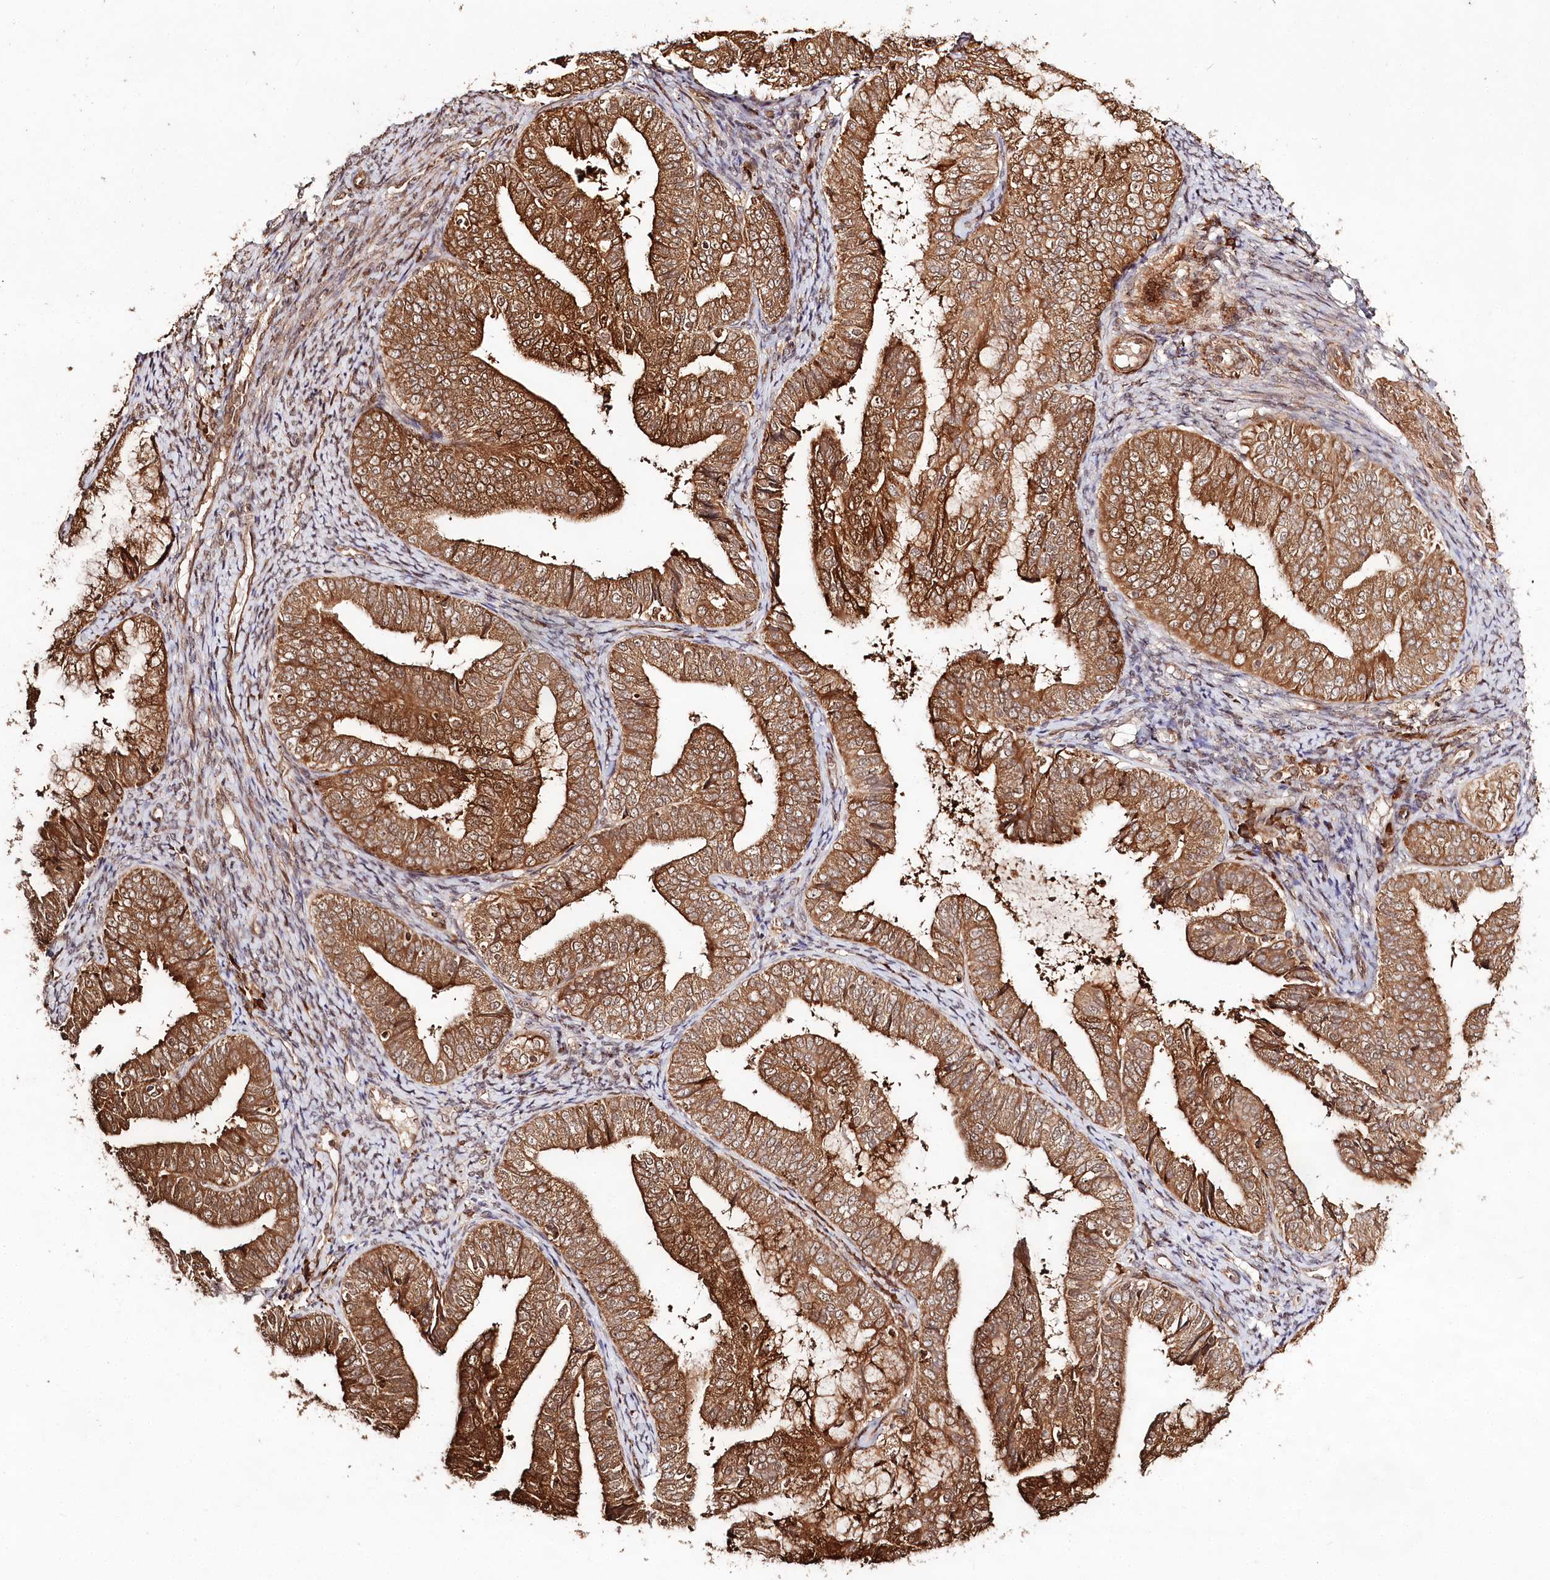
{"staining": {"intensity": "strong", "quantity": ">75%", "location": "cytoplasmic/membranous,nuclear"}, "tissue": "endometrial cancer", "cell_type": "Tumor cells", "image_type": "cancer", "snomed": [{"axis": "morphology", "description": "Adenocarcinoma, NOS"}, {"axis": "topography", "description": "Endometrium"}], "caption": "Adenocarcinoma (endometrial) stained for a protein (brown) displays strong cytoplasmic/membranous and nuclear positive staining in approximately >75% of tumor cells.", "gene": "ULK2", "patient": {"sex": "female", "age": 63}}